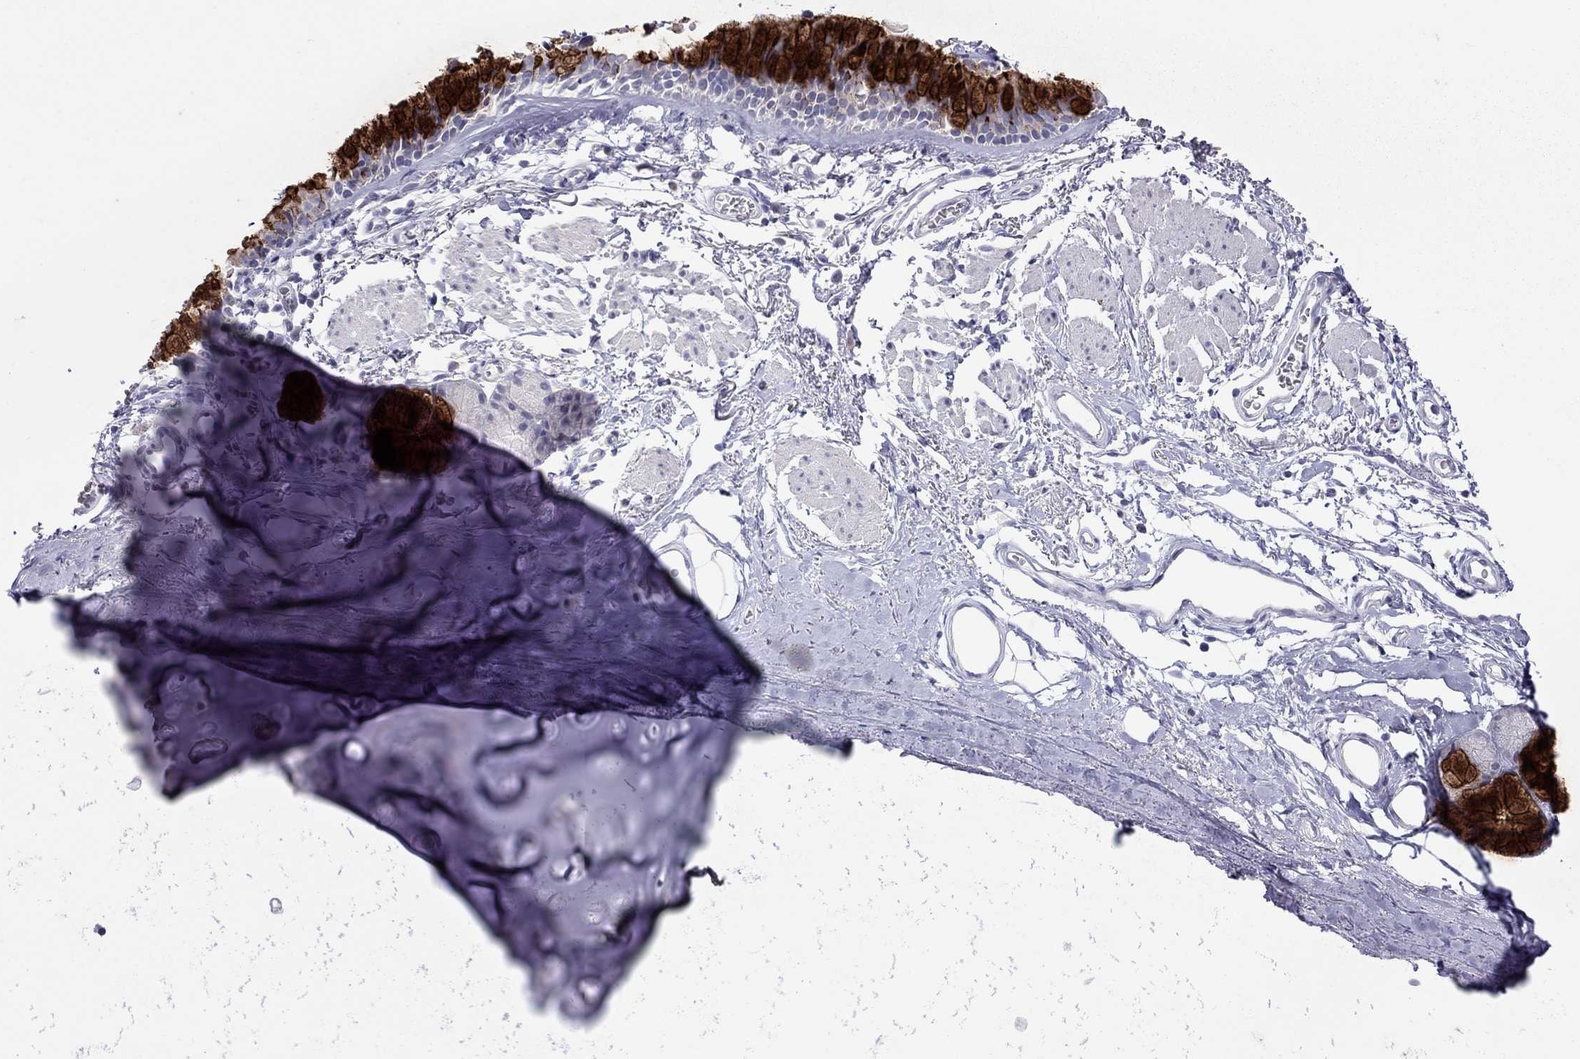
{"staining": {"intensity": "negative", "quantity": "none", "location": "none"}, "tissue": "soft tissue", "cell_type": "Chondrocytes", "image_type": "normal", "snomed": [{"axis": "morphology", "description": "Normal tissue, NOS"}, {"axis": "topography", "description": "Cartilage tissue"}, {"axis": "topography", "description": "Bronchus"}], "caption": "Immunohistochemistry (IHC) of normal human soft tissue demonstrates no expression in chondrocytes.", "gene": "MUC16", "patient": {"sex": "female", "age": 79}}